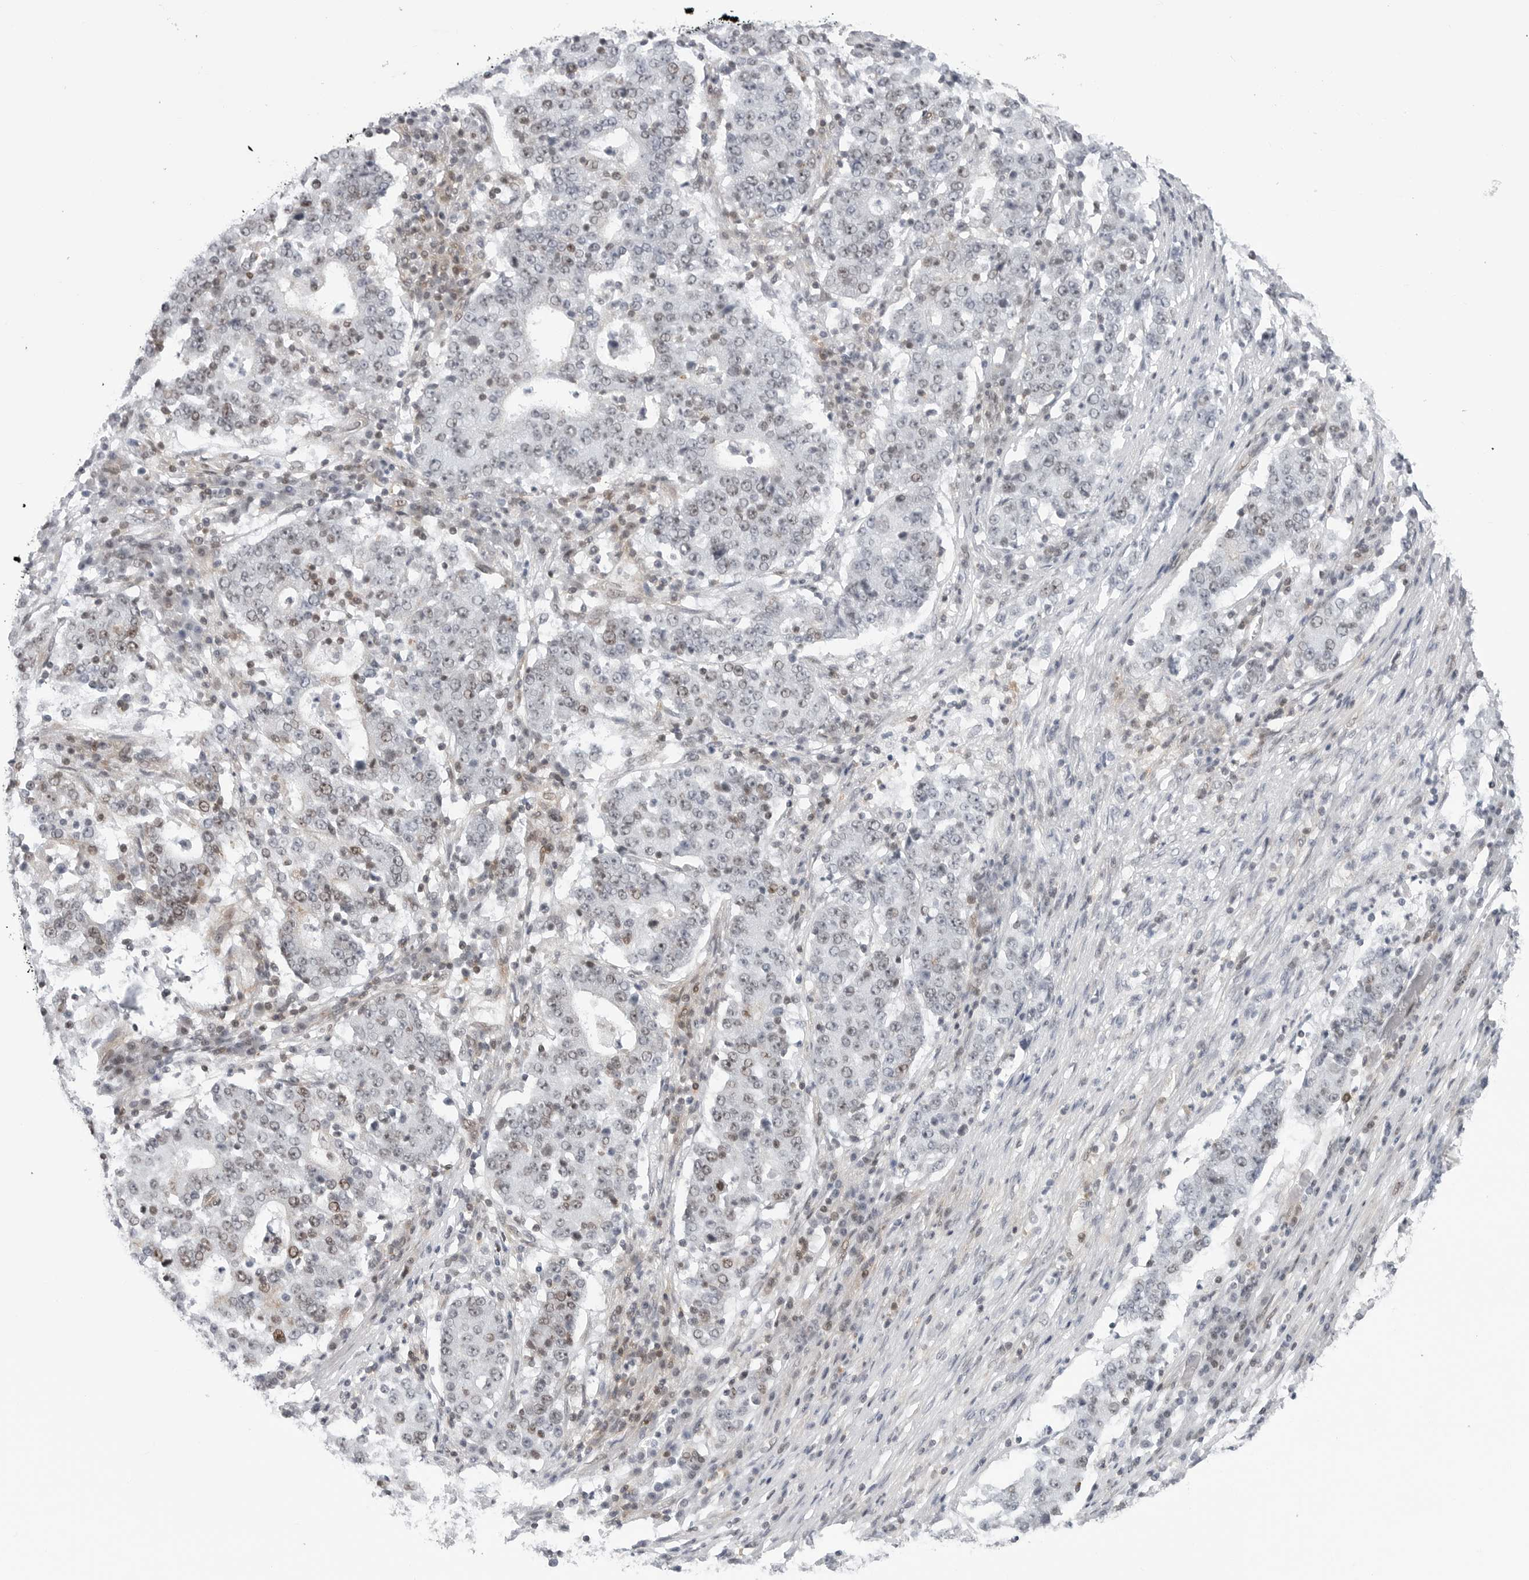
{"staining": {"intensity": "weak", "quantity": "<25%", "location": "cytoplasmic/membranous"}, "tissue": "stomach cancer", "cell_type": "Tumor cells", "image_type": "cancer", "snomed": [{"axis": "morphology", "description": "Adenocarcinoma, NOS"}, {"axis": "topography", "description": "Stomach"}], "caption": "There is no significant positivity in tumor cells of stomach cancer (adenocarcinoma).", "gene": "FAM135B", "patient": {"sex": "male", "age": 59}}